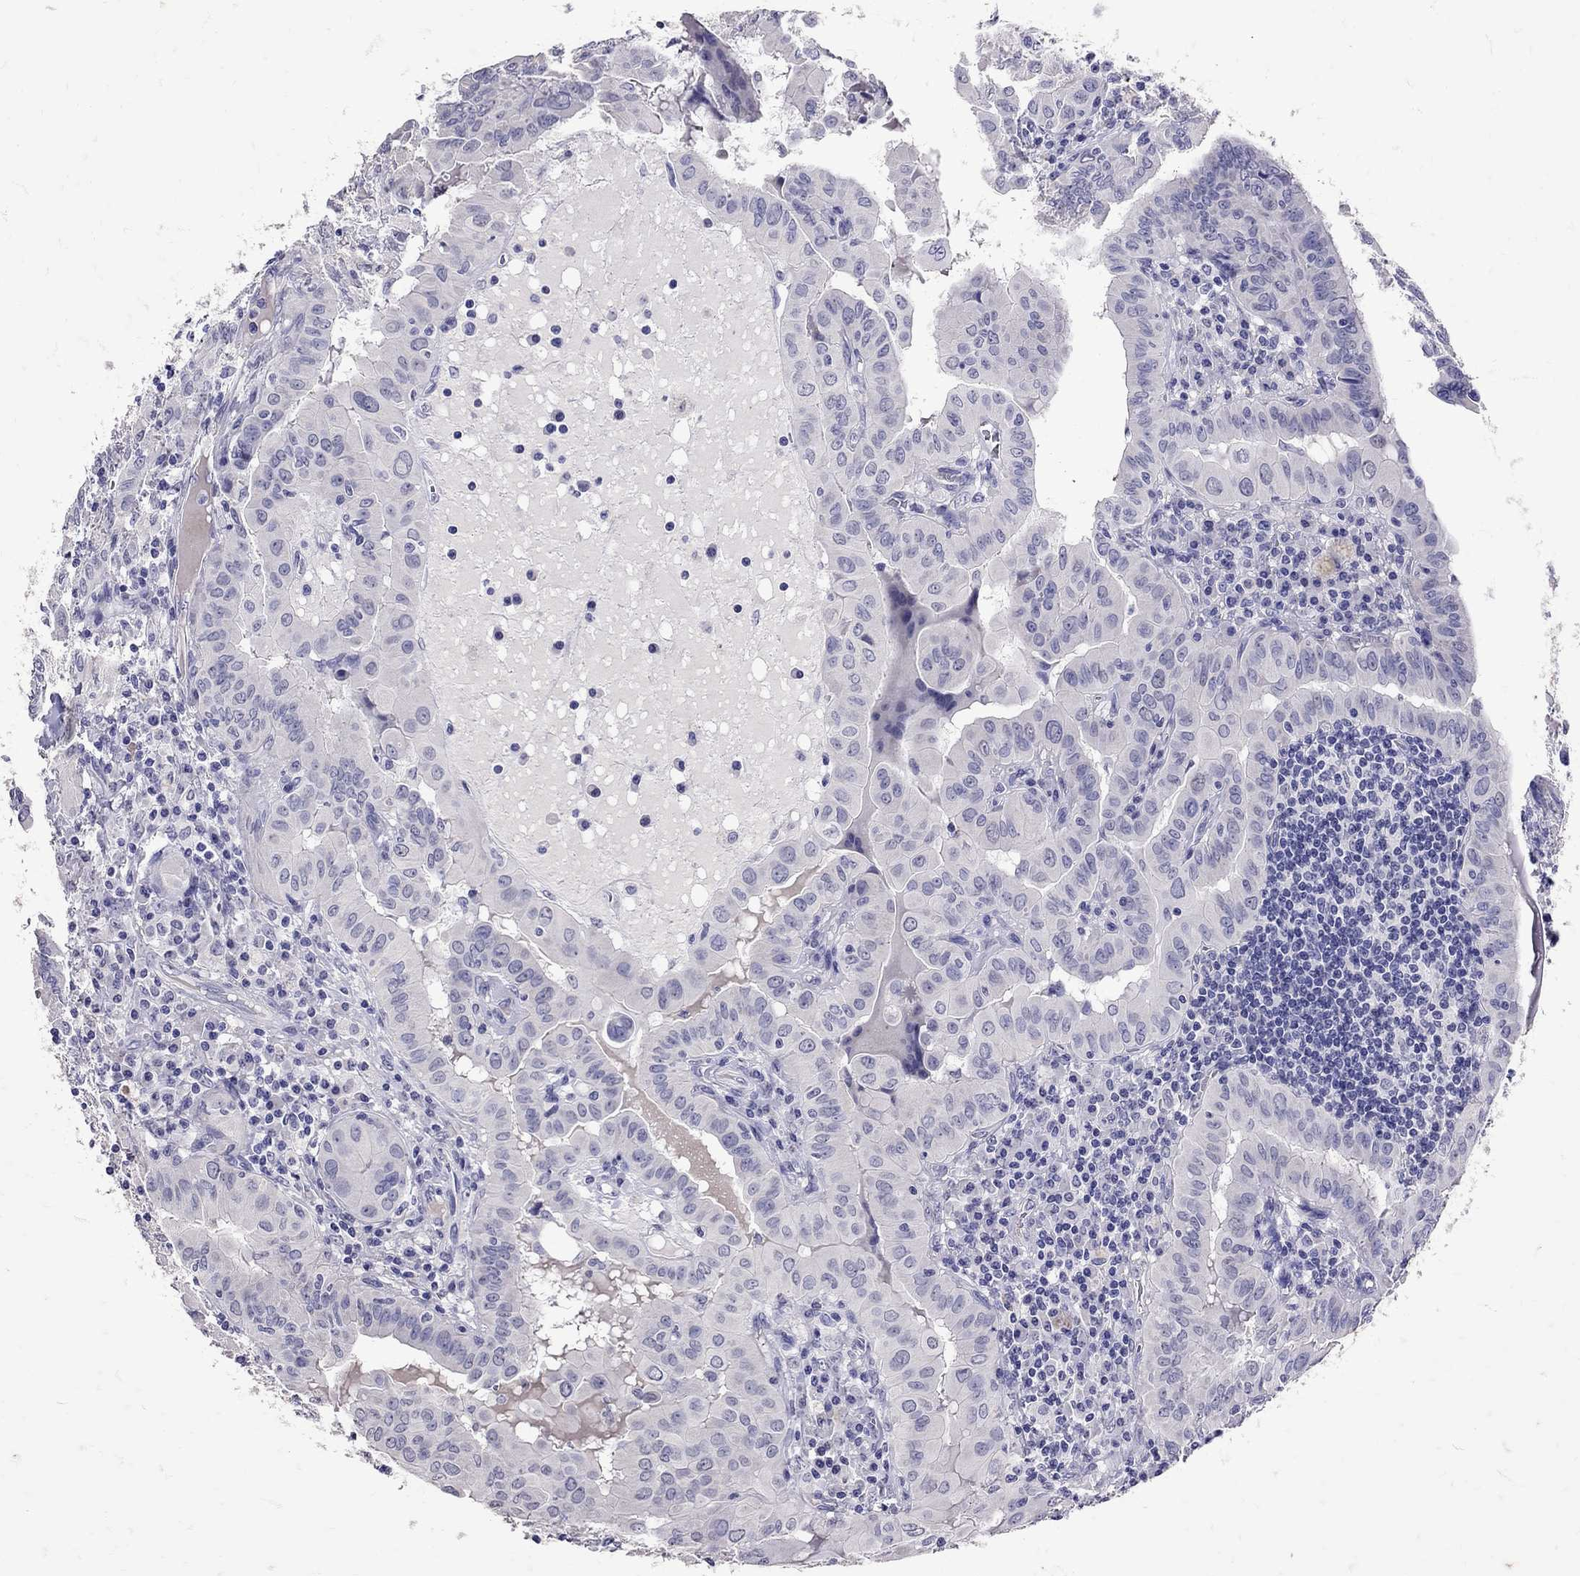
{"staining": {"intensity": "negative", "quantity": "none", "location": "none"}, "tissue": "thyroid cancer", "cell_type": "Tumor cells", "image_type": "cancer", "snomed": [{"axis": "morphology", "description": "Papillary adenocarcinoma, NOS"}, {"axis": "topography", "description": "Thyroid gland"}], "caption": "High magnification brightfield microscopy of papillary adenocarcinoma (thyroid) stained with DAB (3,3'-diaminobenzidine) (brown) and counterstained with hematoxylin (blue): tumor cells show no significant staining.", "gene": "SST", "patient": {"sex": "female", "age": 37}}